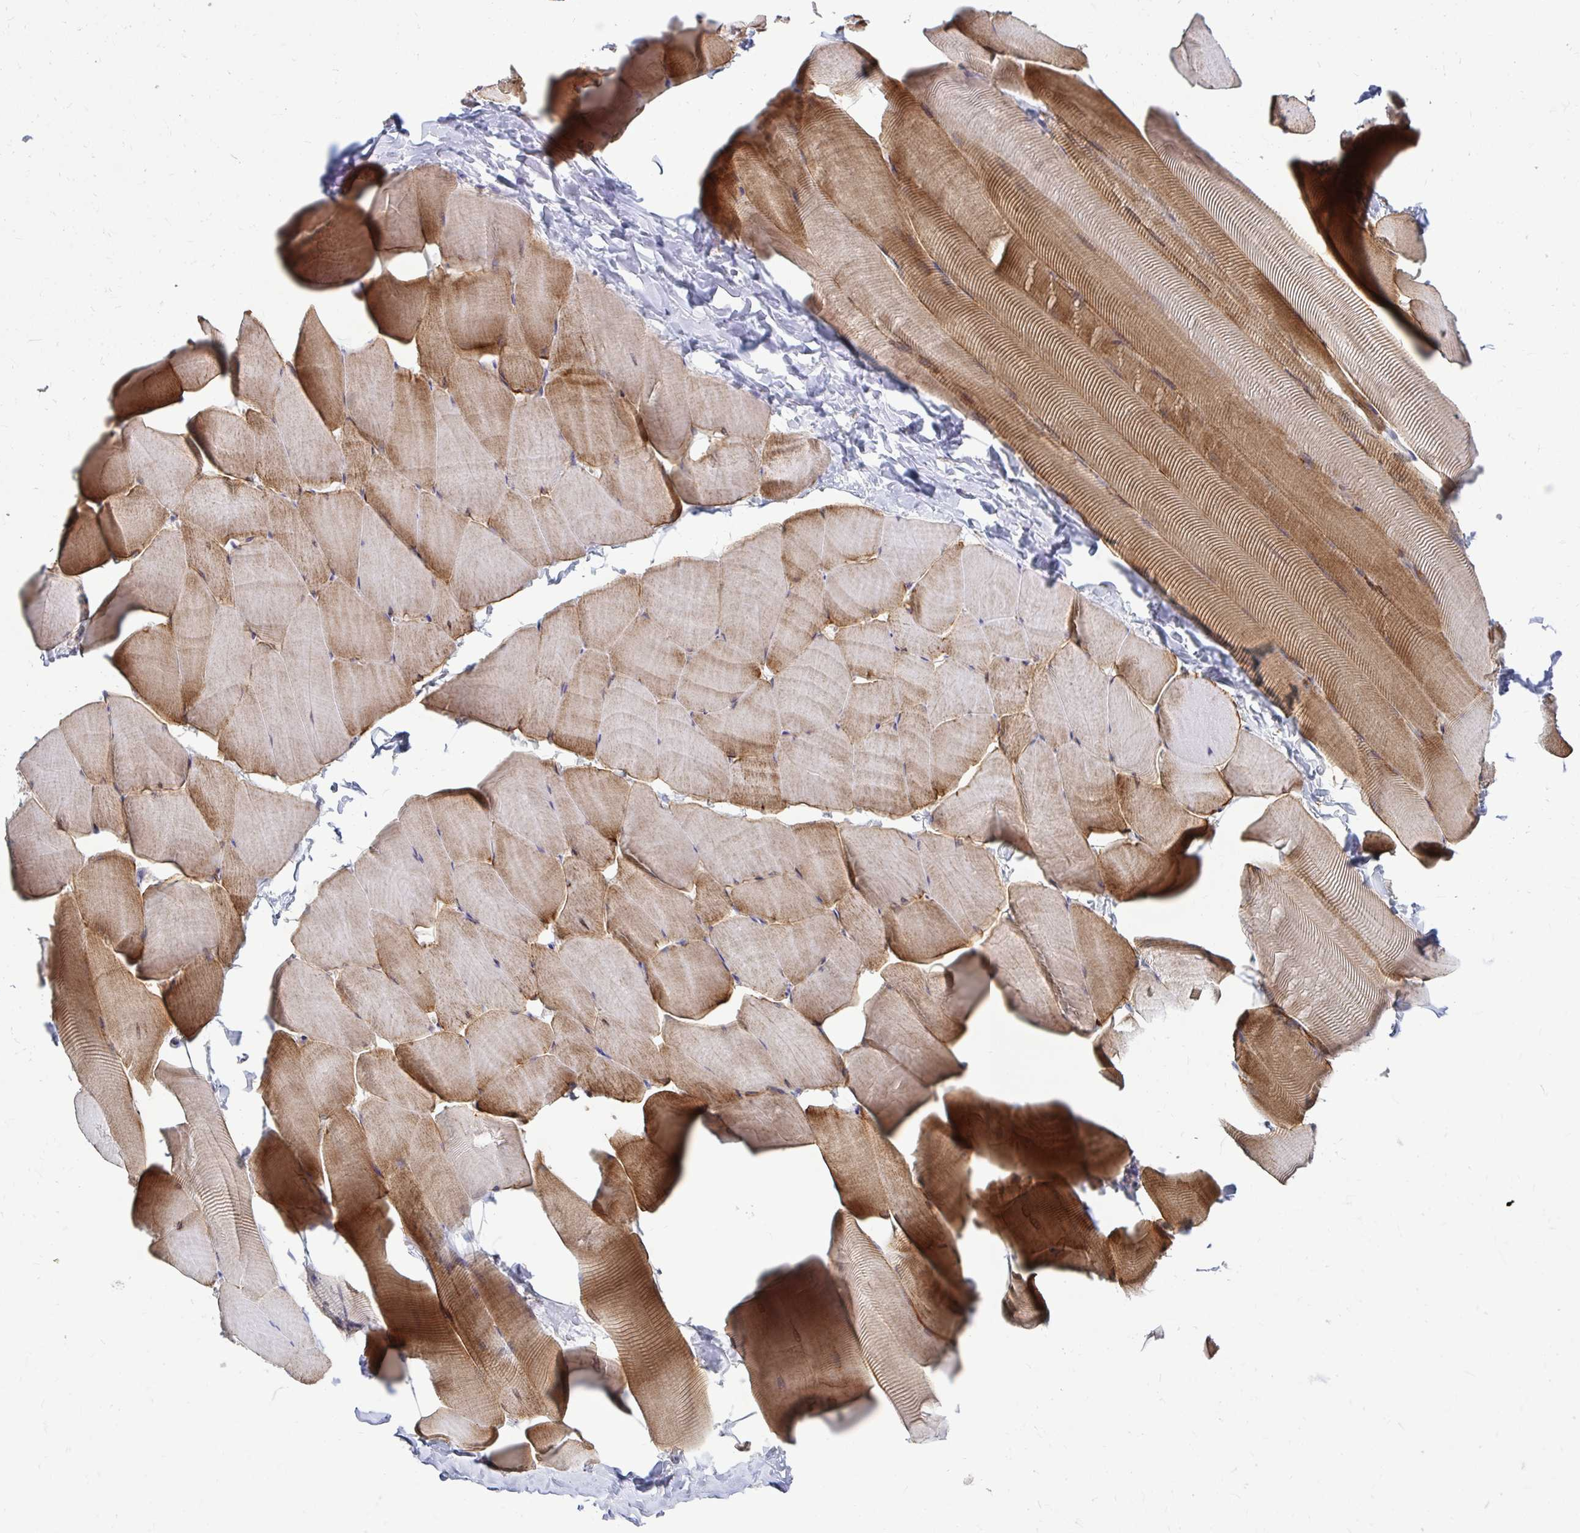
{"staining": {"intensity": "moderate", "quantity": "25%-75%", "location": "cytoplasmic/membranous"}, "tissue": "skeletal muscle", "cell_type": "Myocytes", "image_type": "normal", "snomed": [{"axis": "morphology", "description": "Normal tissue, NOS"}, {"axis": "topography", "description": "Skeletal muscle"}], "caption": "Immunohistochemical staining of benign human skeletal muscle shows moderate cytoplasmic/membranous protein staining in about 25%-75% of myocytes.", "gene": "OR10R2", "patient": {"sex": "male", "age": 25}}